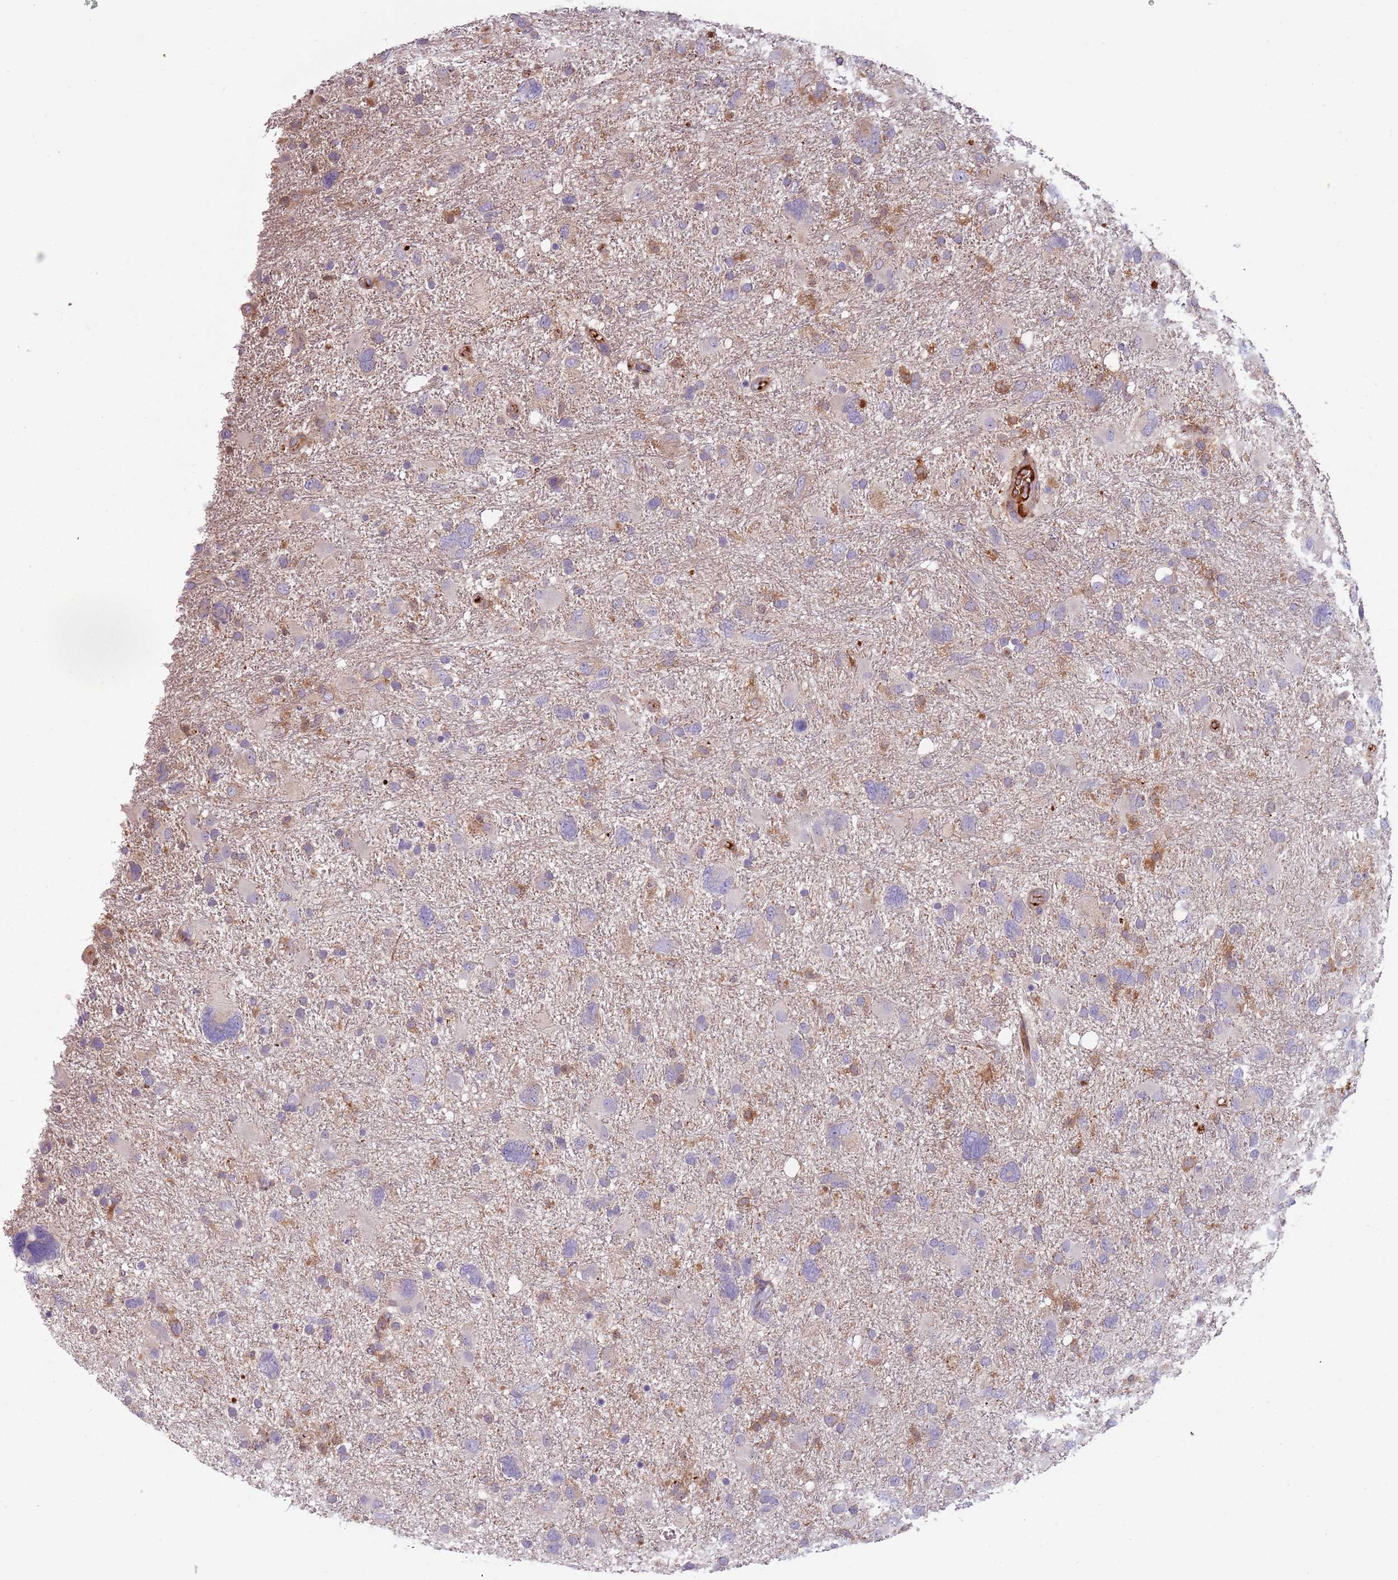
{"staining": {"intensity": "negative", "quantity": "none", "location": "none"}, "tissue": "glioma", "cell_type": "Tumor cells", "image_type": "cancer", "snomed": [{"axis": "morphology", "description": "Glioma, malignant, High grade"}, {"axis": "topography", "description": "Brain"}], "caption": "A micrograph of human malignant glioma (high-grade) is negative for staining in tumor cells. (Brightfield microscopy of DAB (3,3'-diaminobenzidine) immunohistochemistry at high magnification).", "gene": "NADK", "patient": {"sex": "male", "age": 61}}